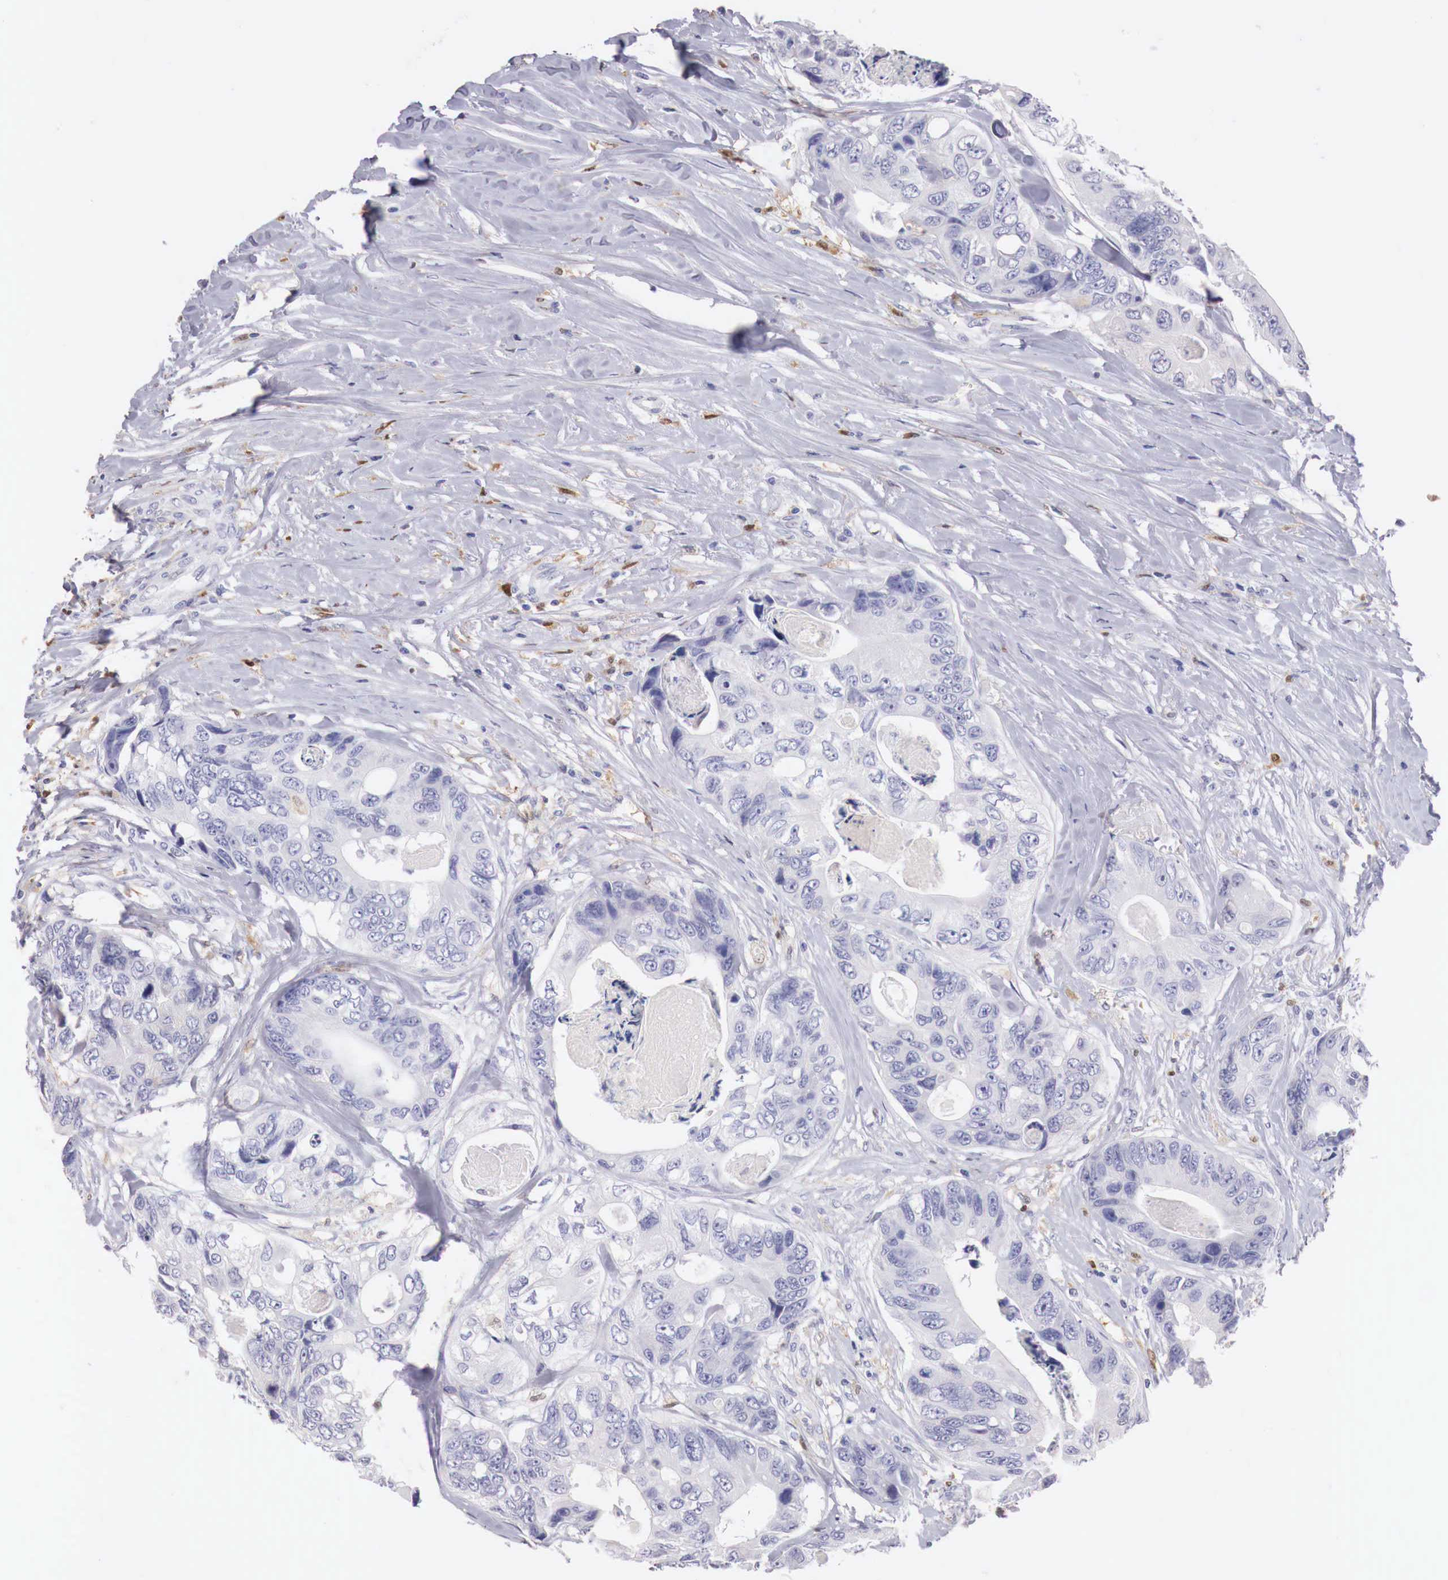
{"staining": {"intensity": "negative", "quantity": "none", "location": "none"}, "tissue": "colorectal cancer", "cell_type": "Tumor cells", "image_type": "cancer", "snomed": [{"axis": "morphology", "description": "Adenocarcinoma, NOS"}, {"axis": "topography", "description": "Colon"}], "caption": "Protein analysis of colorectal cancer shows no significant positivity in tumor cells.", "gene": "RENBP", "patient": {"sex": "female", "age": 86}}